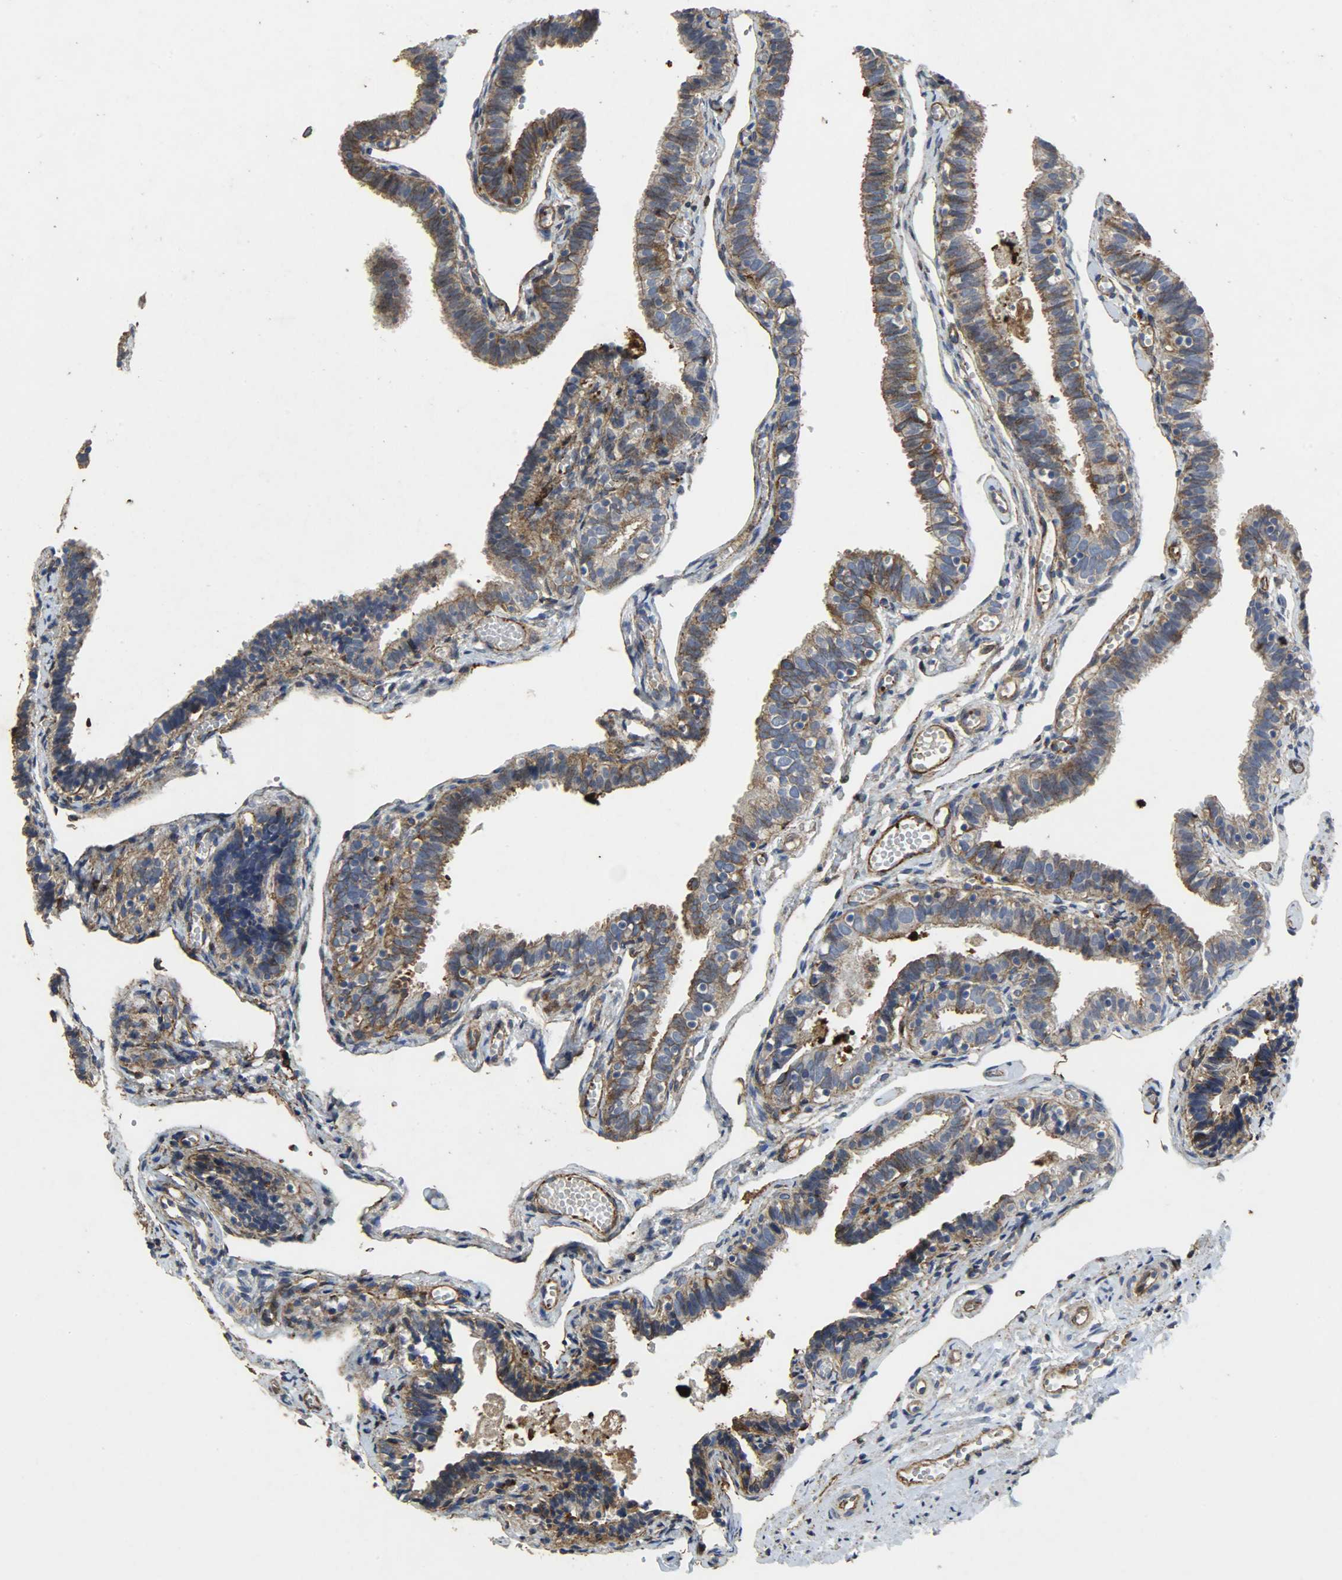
{"staining": {"intensity": "strong", "quantity": "25%-75%", "location": "cytoplasmic/membranous"}, "tissue": "fallopian tube", "cell_type": "Glandular cells", "image_type": "normal", "snomed": [{"axis": "morphology", "description": "Normal tissue, NOS"}, {"axis": "topography", "description": "Fallopian tube"}], "caption": "Protein staining of benign fallopian tube exhibits strong cytoplasmic/membranous expression in about 25%-75% of glandular cells.", "gene": "TPM4", "patient": {"sex": "female", "age": 46}}